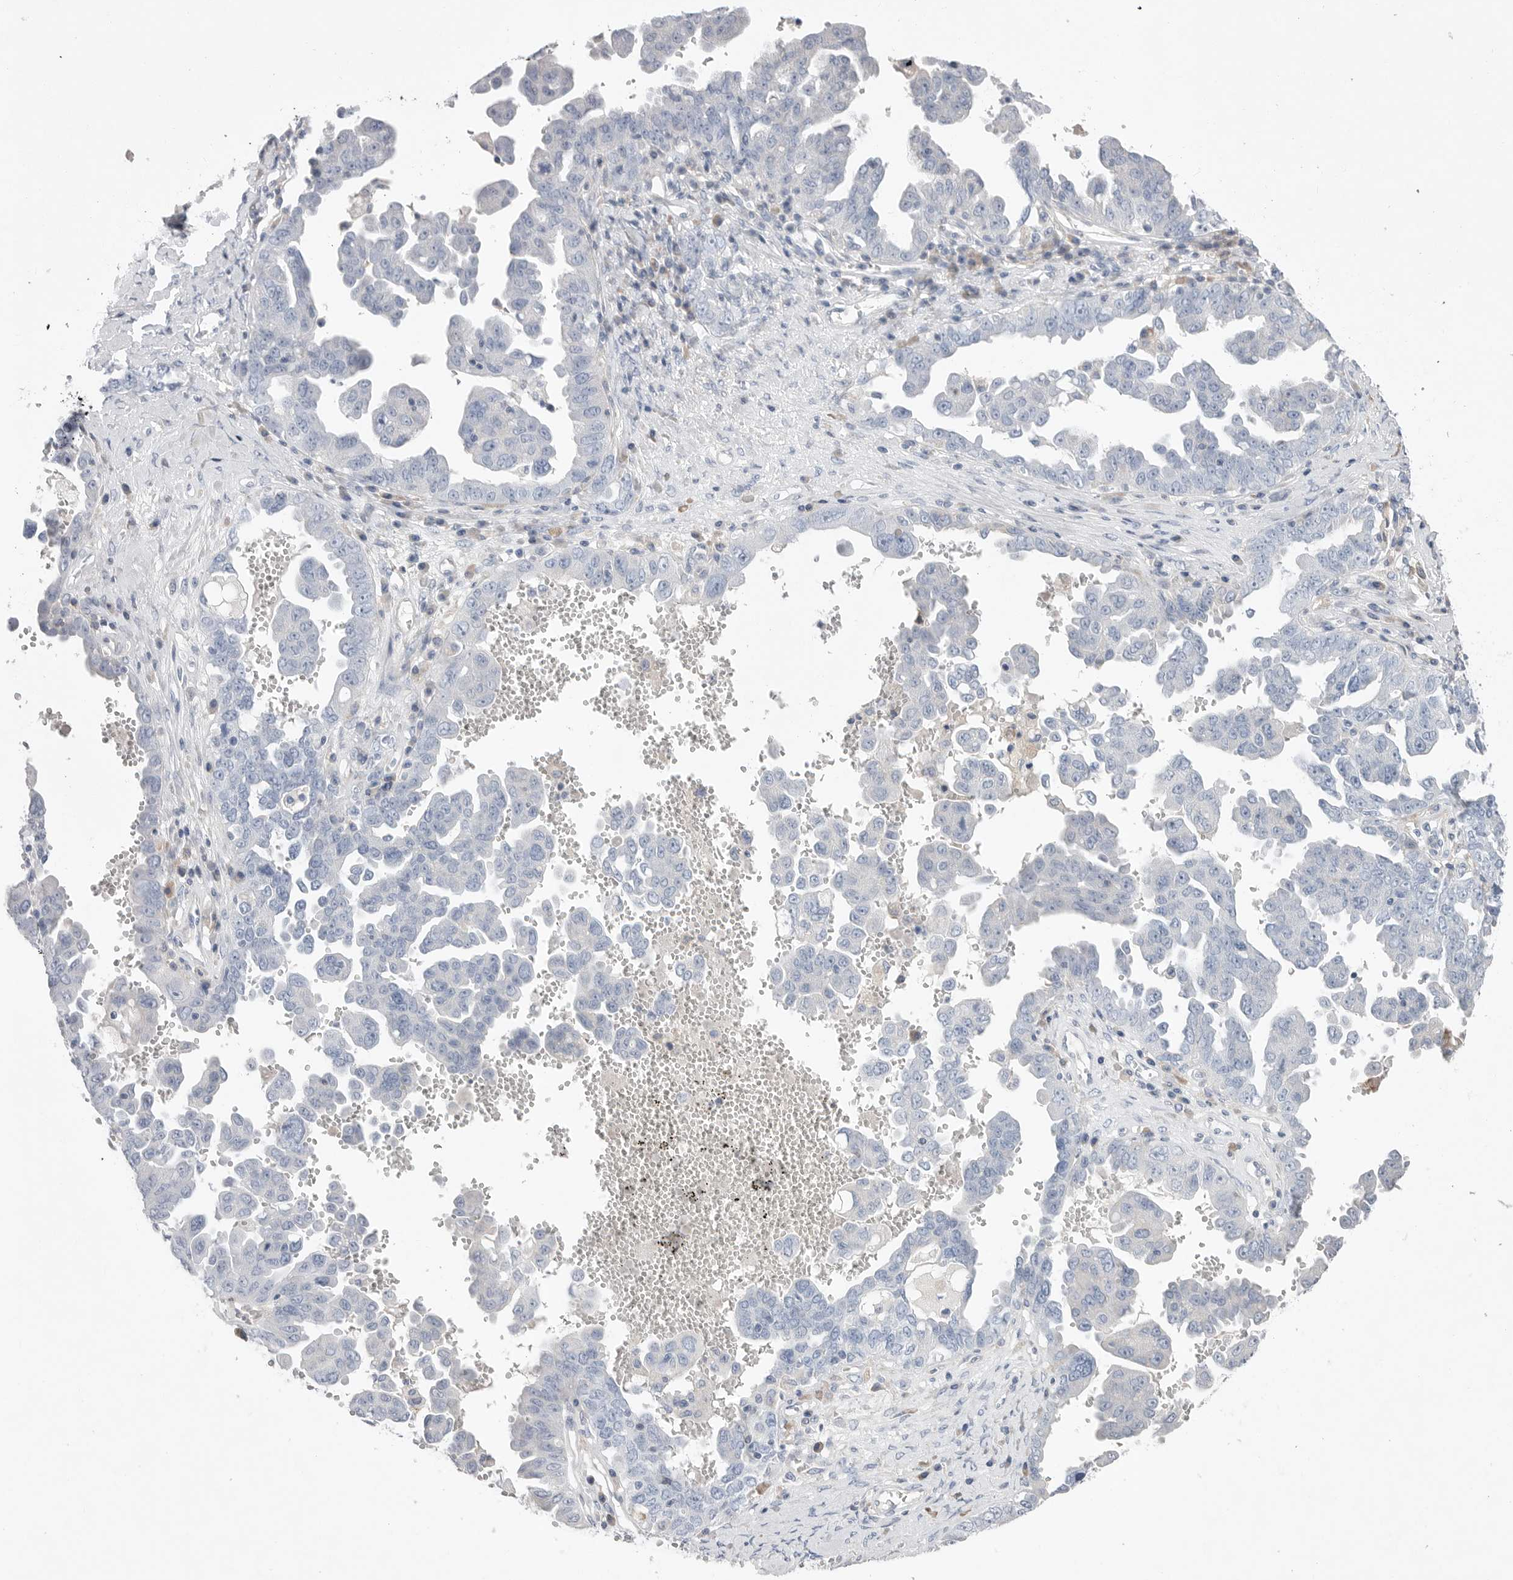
{"staining": {"intensity": "negative", "quantity": "none", "location": "none"}, "tissue": "ovarian cancer", "cell_type": "Tumor cells", "image_type": "cancer", "snomed": [{"axis": "morphology", "description": "Carcinoma, endometroid"}, {"axis": "topography", "description": "Ovary"}], "caption": "This image is of ovarian cancer stained with immunohistochemistry to label a protein in brown with the nuclei are counter-stained blue. There is no positivity in tumor cells.", "gene": "CAMK2B", "patient": {"sex": "female", "age": 62}}